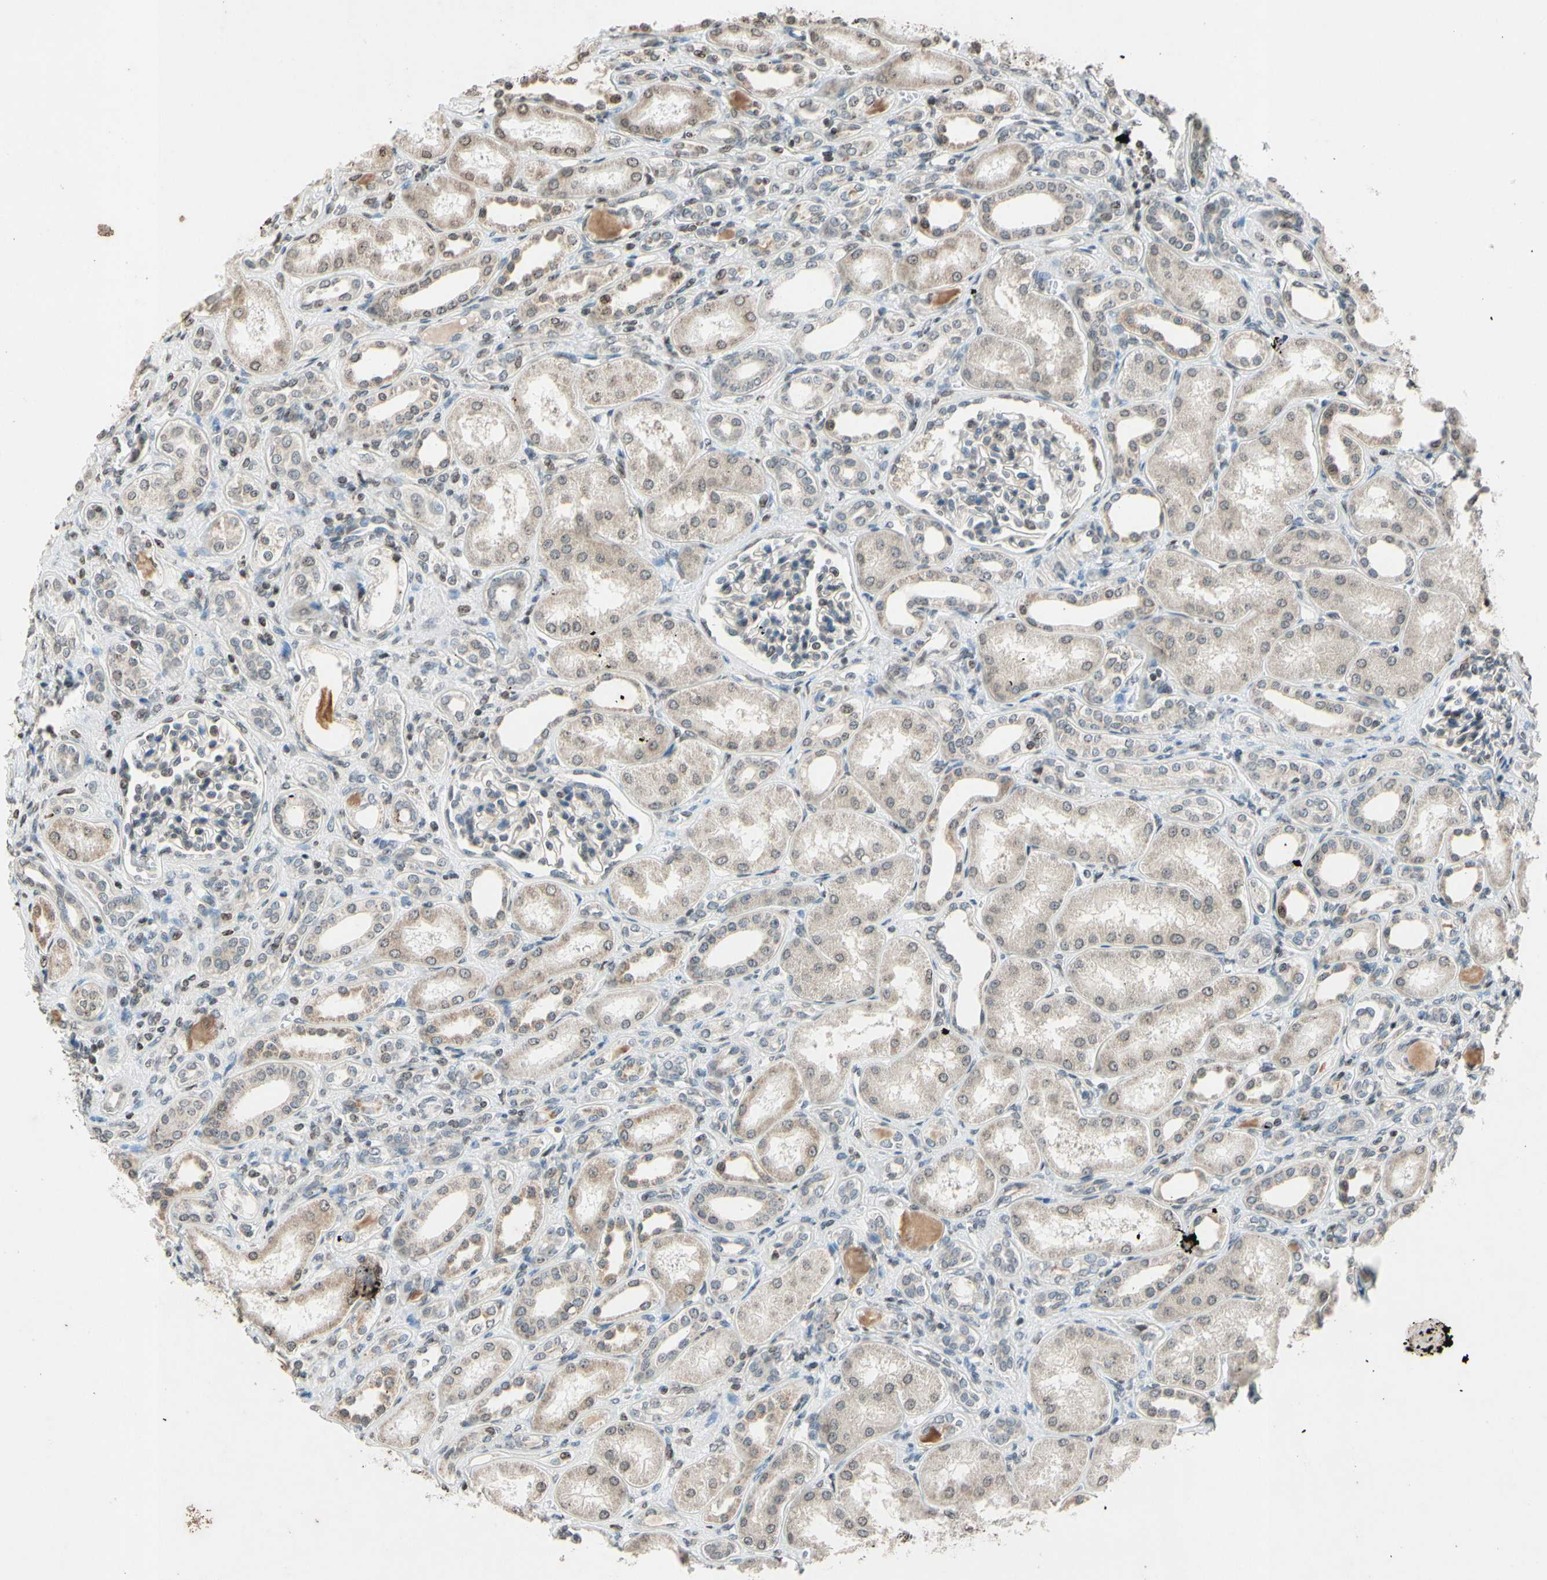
{"staining": {"intensity": "negative", "quantity": "none", "location": "none"}, "tissue": "kidney", "cell_type": "Cells in glomeruli", "image_type": "normal", "snomed": [{"axis": "morphology", "description": "Normal tissue, NOS"}, {"axis": "topography", "description": "Kidney"}], "caption": "Immunohistochemistry photomicrograph of unremarkable kidney: human kidney stained with DAB reveals no significant protein staining in cells in glomeruli. (Brightfield microscopy of DAB (3,3'-diaminobenzidine) immunohistochemistry (IHC) at high magnification).", "gene": "CLDN11", "patient": {"sex": "male", "age": 7}}